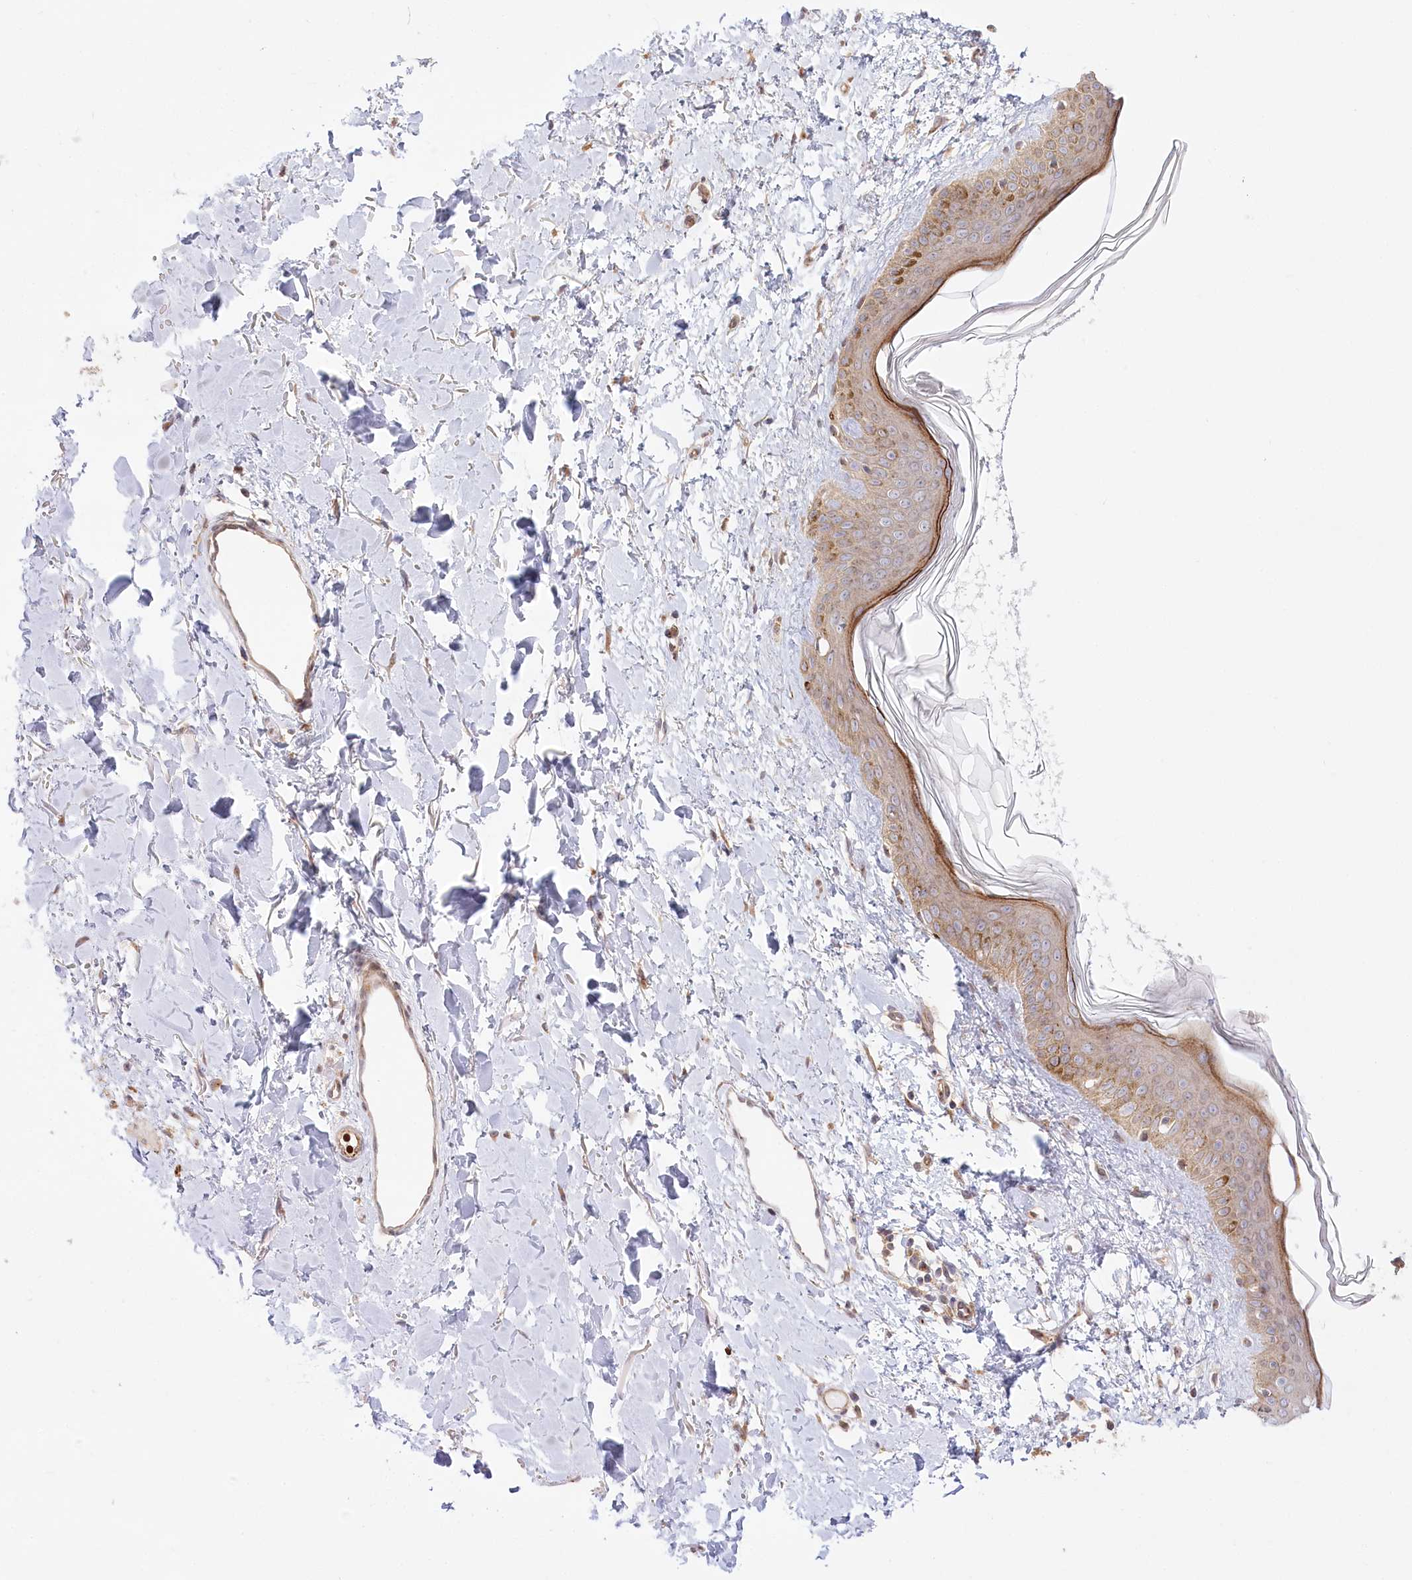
{"staining": {"intensity": "weak", "quantity": ">75%", "location": "cytoplasmic/membranous"}, "tissue": "skin", "cell_type": "Fibroblasts", "image_type": "normal", "snomed": [{"axis": "morphology", "description": "Normal tissue, NOS"}, {"axis": "topography", "description": "Skin"}], "caption": "Fibroblasts exhibit low levels of weak cytoplasmic/membranous staining in approximately >75% of cells in unremarkable skin. The staining was performed using DAB (3,3'-diaminobenzidine) to visualize the protein expression in brown, while the nuclei were stained in blue with hematoxylin (Magnification: 20x).", "gene": "COMMD3", "patient": {"sex": "female", "age": 58}}